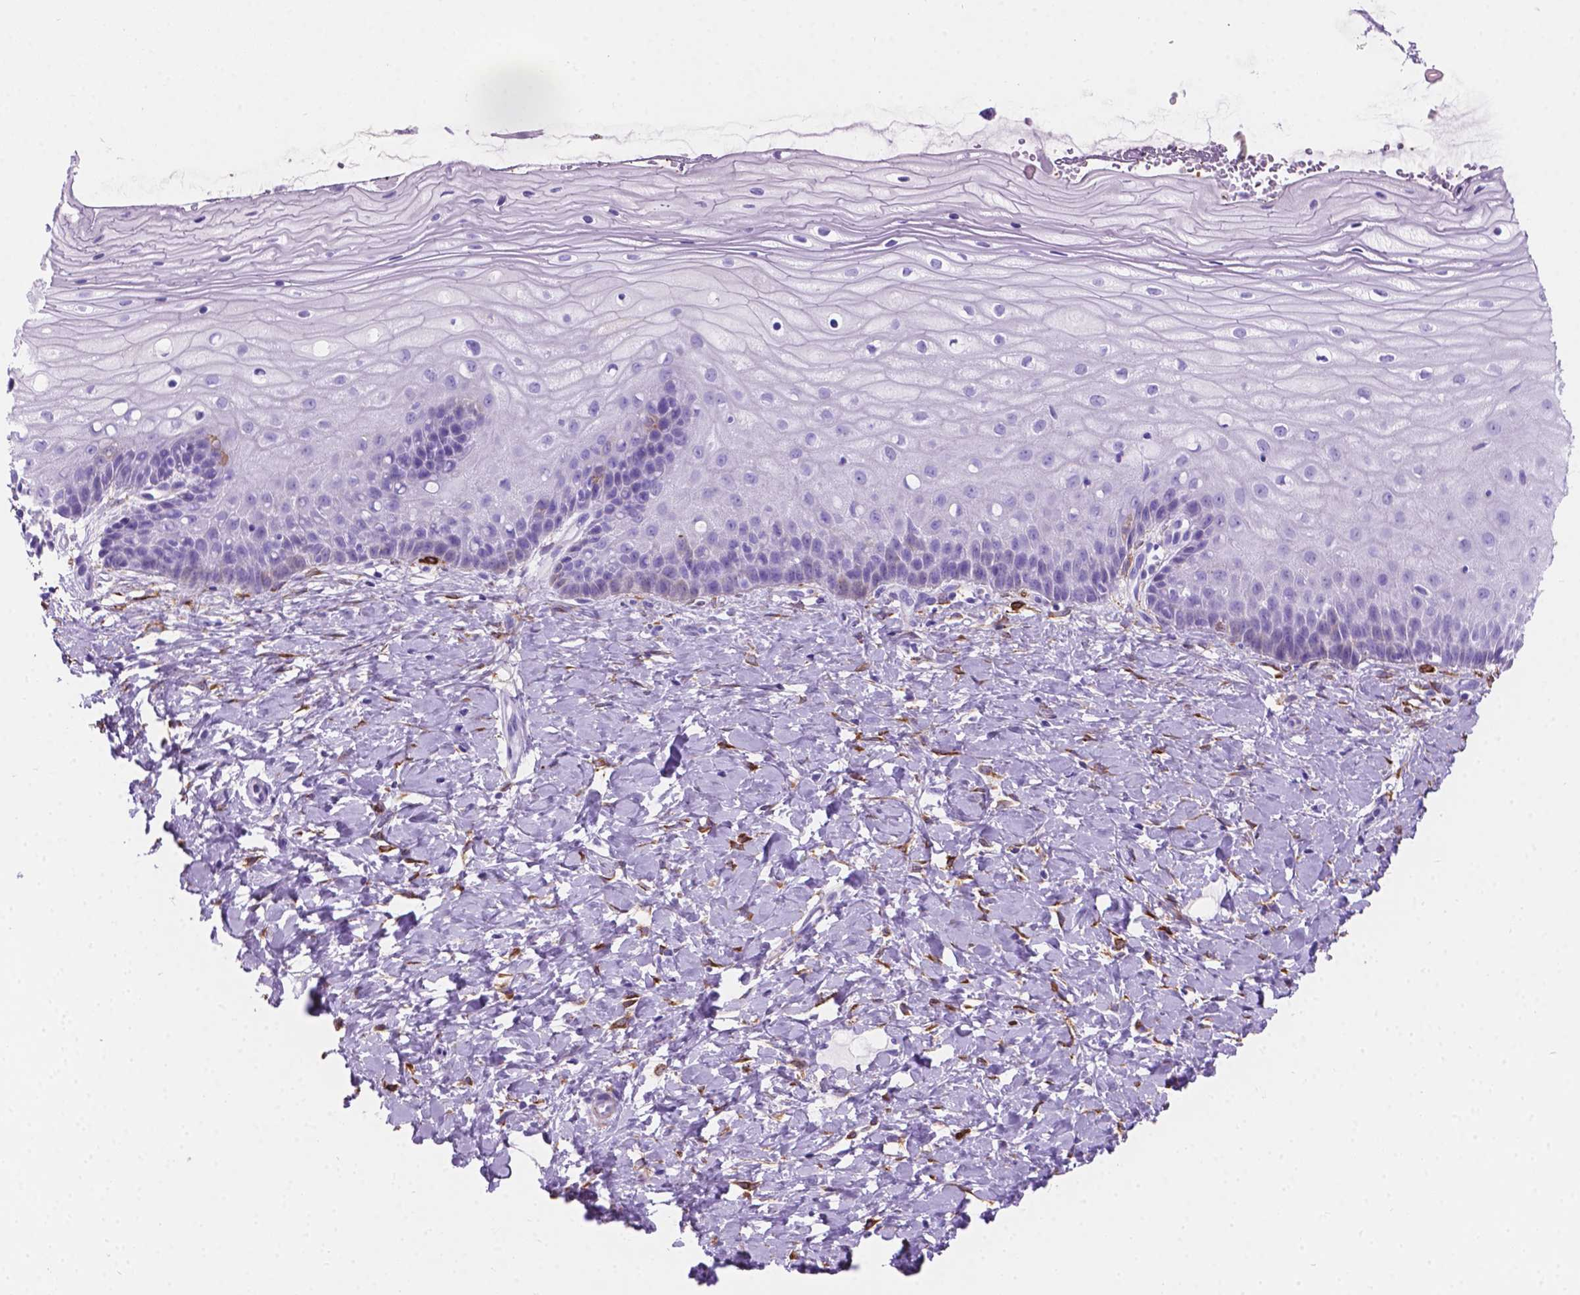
{"staining": {"intensity": "moderate", "quantity": ">75%", "location": "cytoplasmic/membranous"}, "tissue": "cervix", "cell_type": "Glandular cells", "image_type": "normal", "snomed": [{"axis": "morphology", "description": "Normal tissue, NOS"}, {"axis": "topography", "description": "Cervix"}], "caption": "Immunohistochemistry (IHC) image of unremarkable cervix: human cervix stained using immunohistochemistry displays medium levels of moderate protein expression localized specifically in the cytoplasmic/membranous of glandular cells, appearing as a cytoplasmic/membranous brown color.", "gene": "MACF1", "patient": {"sex": "female", "age": 37}}